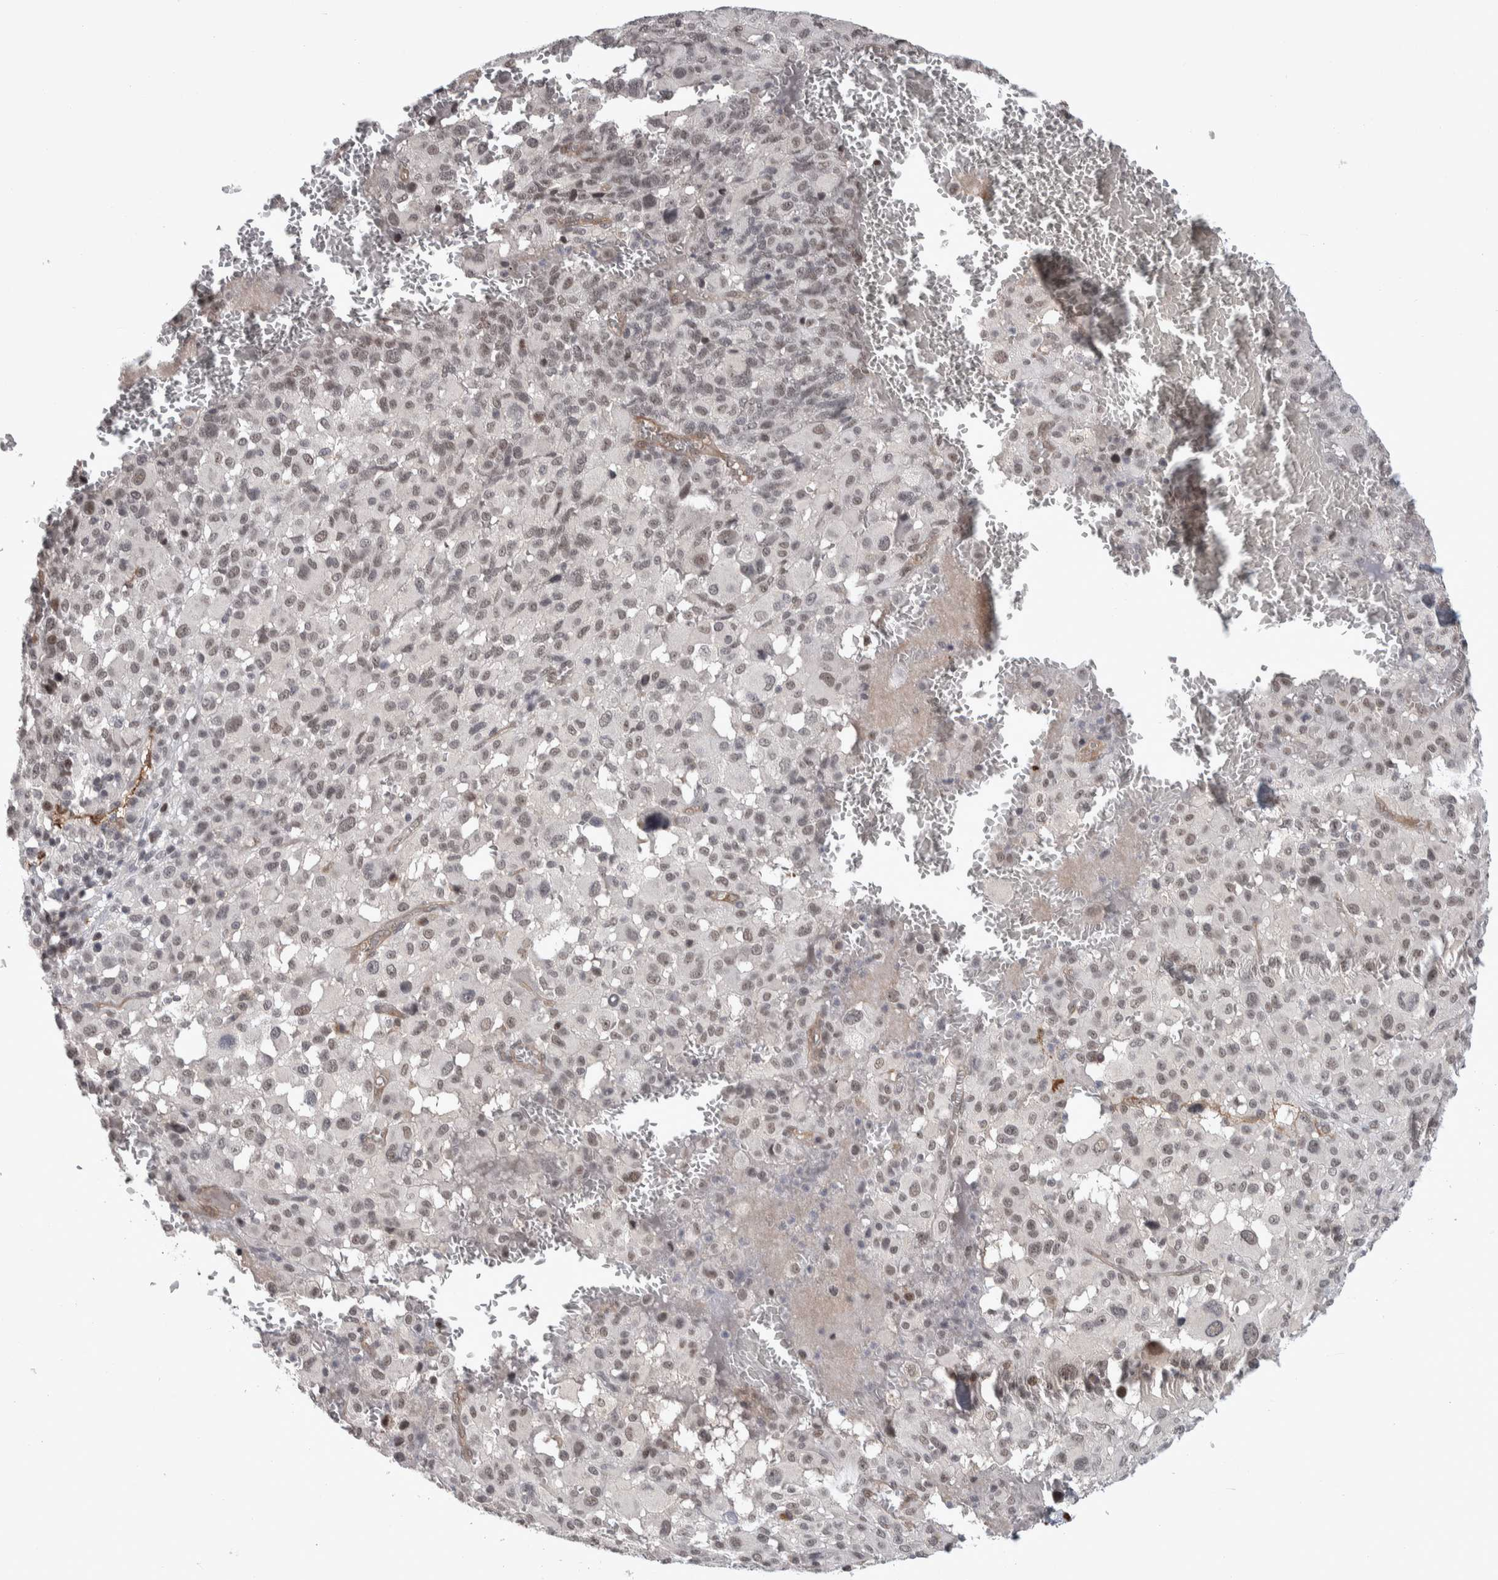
{"staining": {"intensity": "weak", "quantity": "25%-75%", "location": "nuclear"}, "tissue": "melanoma", "cell_type": "Tumor cells", "image_type": "cancer", "snomed": [{"axis": "morphology", "description": "Malignant melanoma, Metastatic site"}, {"axis": "topography", "description": "Skin"}], "caption": "Protein staining of melanoma tissue exhibits weak nuclear expression in about 25%-75% of tumor cells.", "gene": "ZSCAN21", "patient": {"sex": "female", "age": 74}}